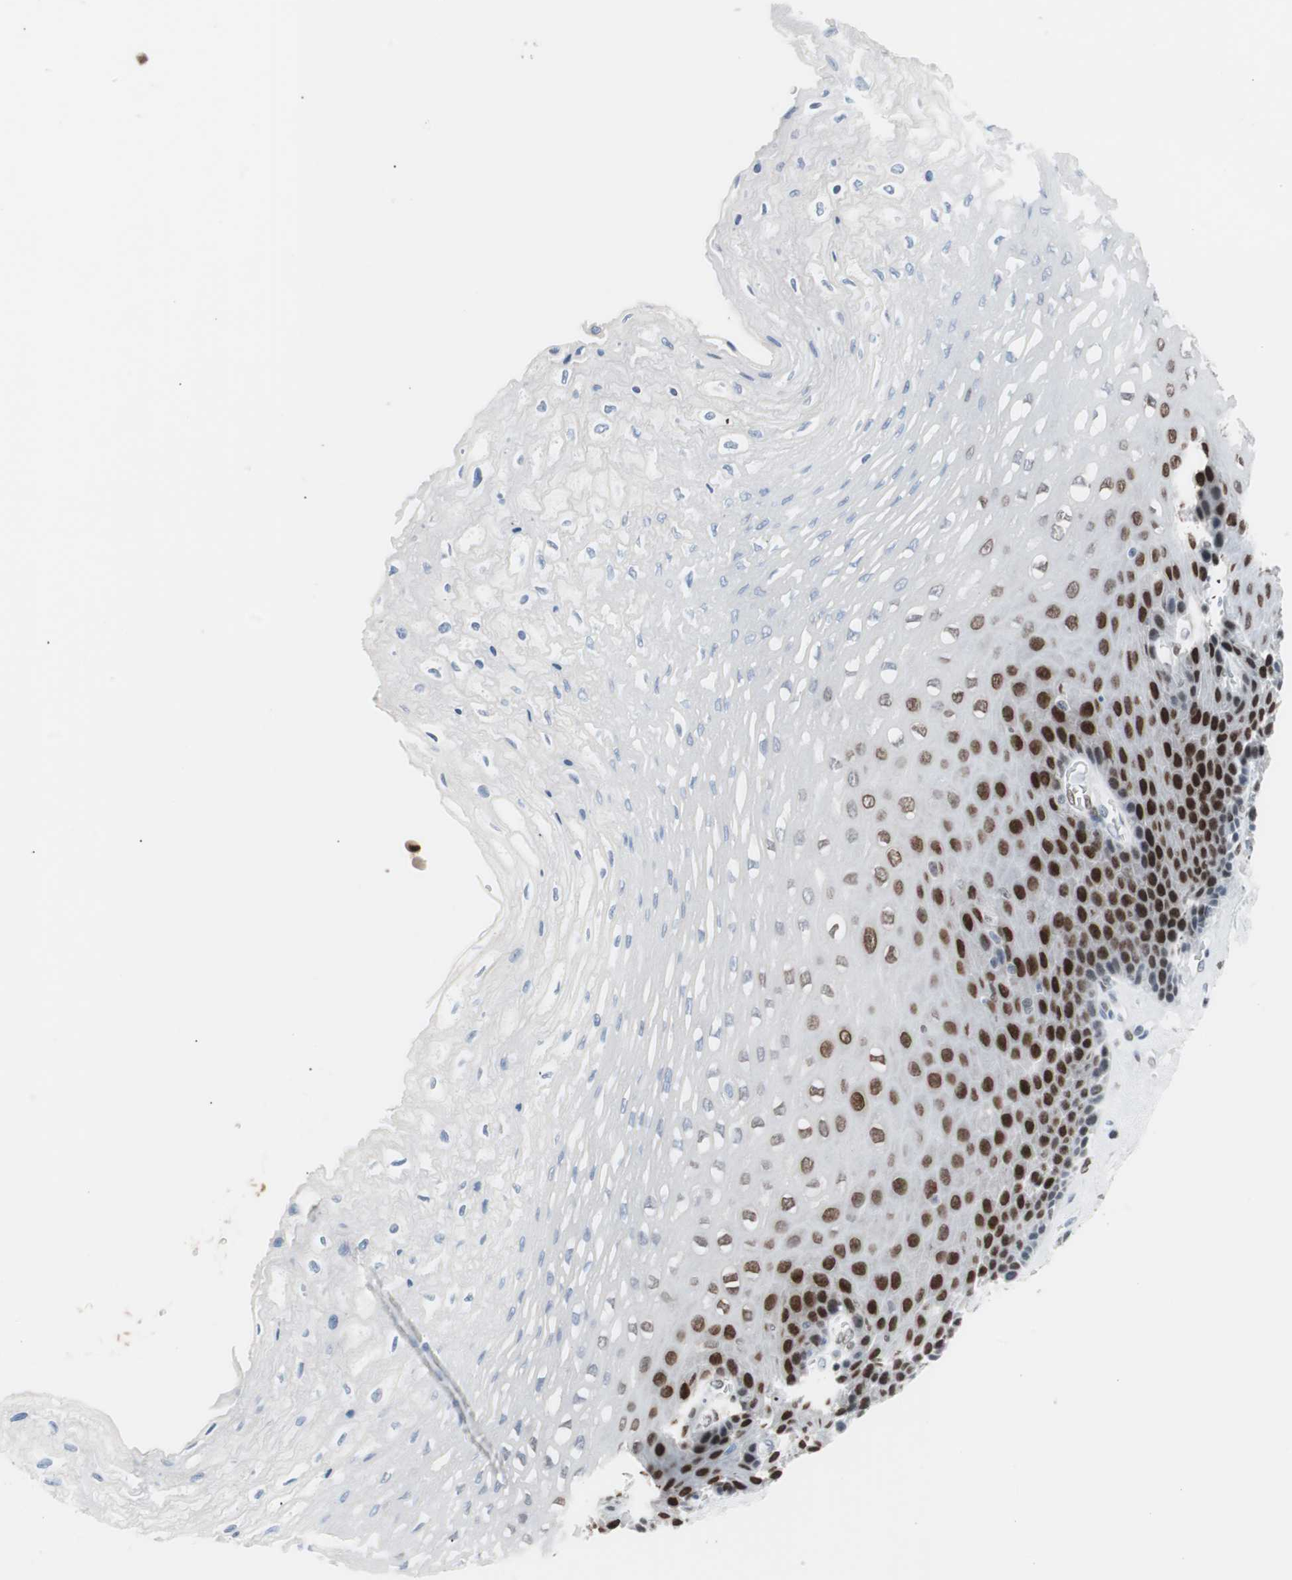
{"staining": {"intensity": "strong", "quantity": "25%-75%", "location": "nuclear"}, "tissue": "esophagus", "cell_type": "Squamous epithelial cells", "image_type": "normal", "snomed": [{"axis": "morphology", "description": "Normal tissue, NOS"}, {"axis": "topography", "description": "Esophagus"}], "caption": "DAB immunohistochemical staining of benign esophagus reveals strong nuclear protein staining in approximately 25%-75% of squamous epithelial cells. (IHC, brightfield microscopy, high magnification).", "gene": "CEBPB", "patient": {"sex": "female", "age": 72}}